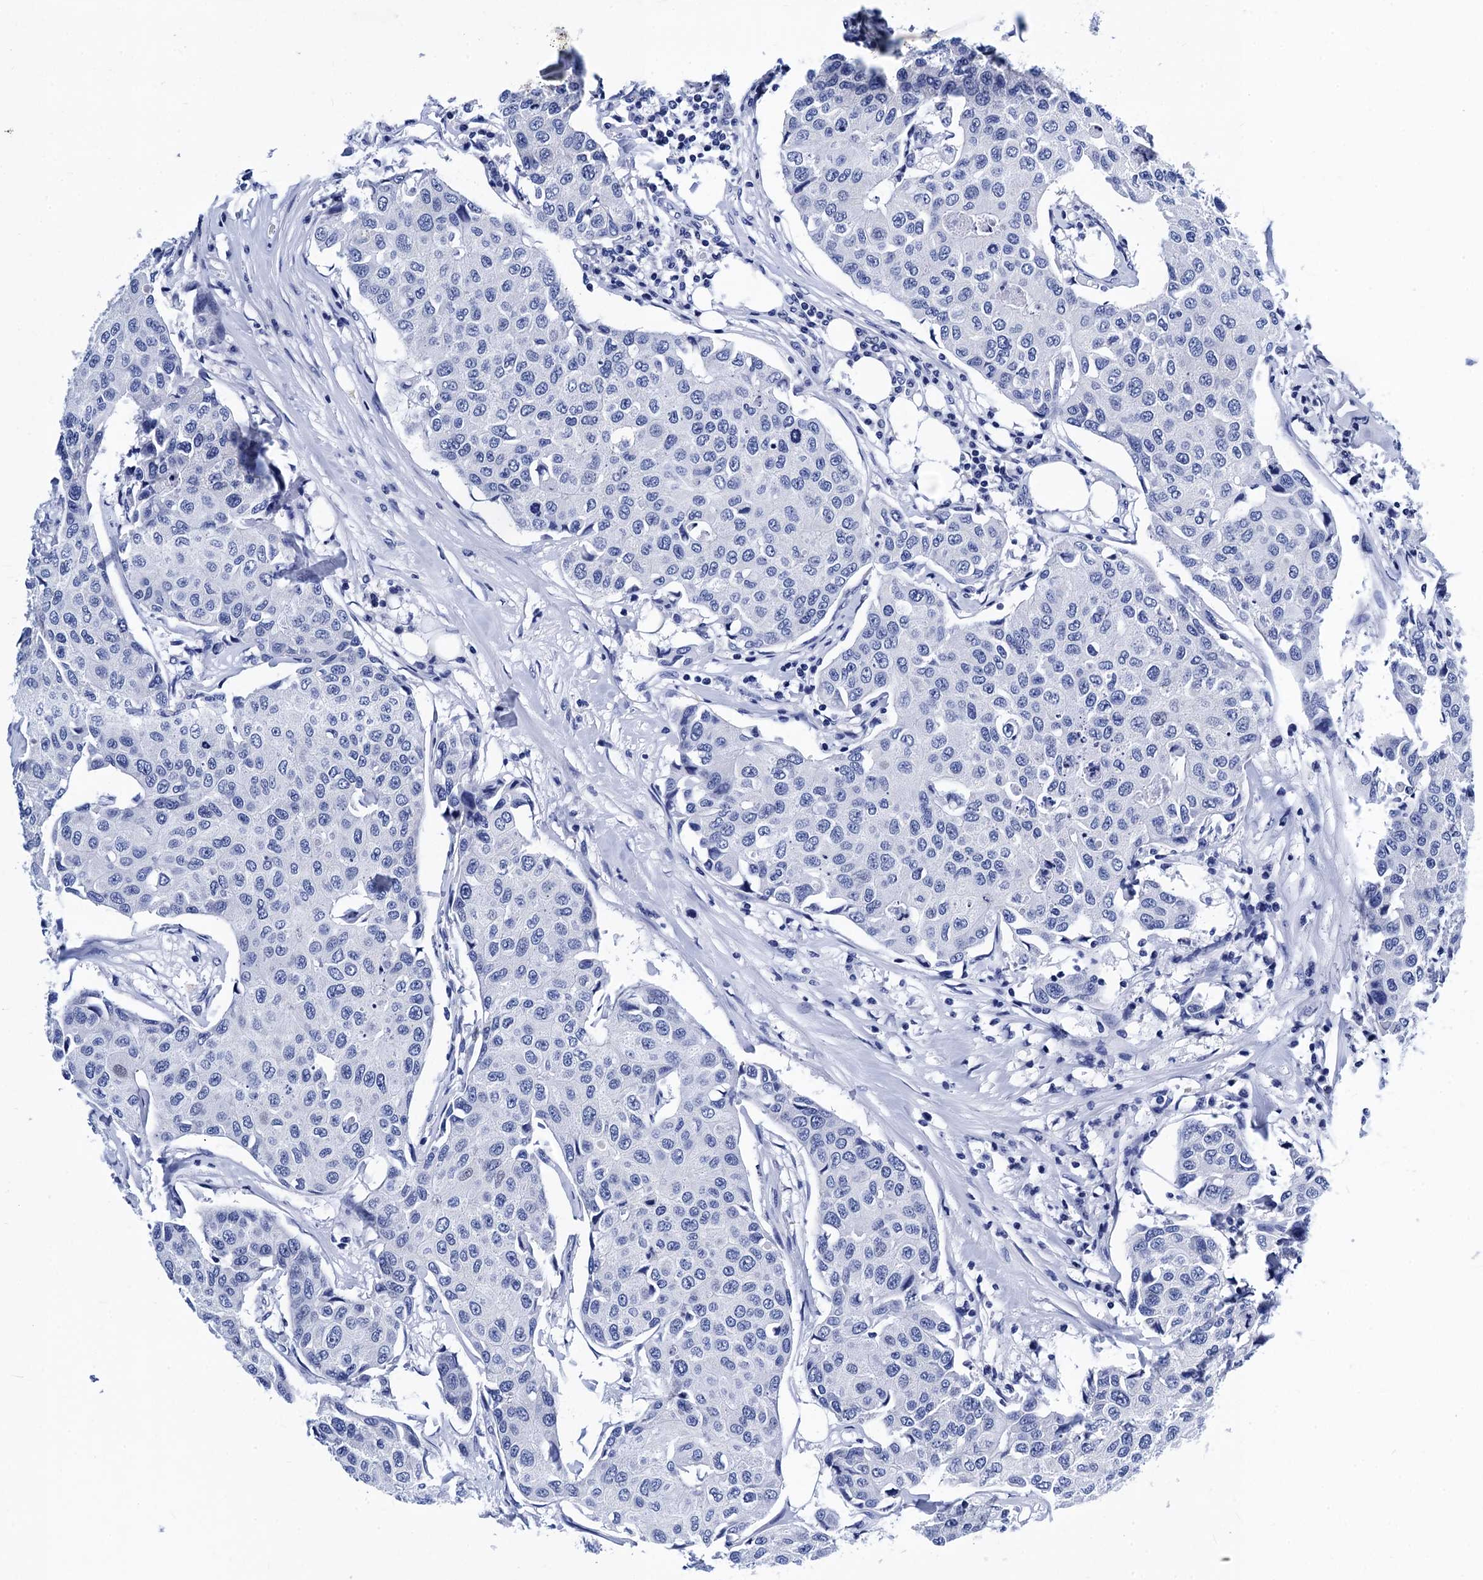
{"staining": {"intensity": "negative", "quantity": "none", "location": "none"}, "tissue": "breast cancer", "cell_type": "Tumor cells", "image_type": "cancer", "snomed": [{"axis": "morphology", "description": "Duct carcinoma"}, {"axis": "topography", "description": "Breast"}], "caption": "Immunohistochemistry (IHC) histopathology image of human infiltrating ductal carcinoma (breast) stained for a protein (brown), which displays no expression in tumor cells.", "gene": "MYBPC3", "patient": {"sex": "female", "age": 80}}